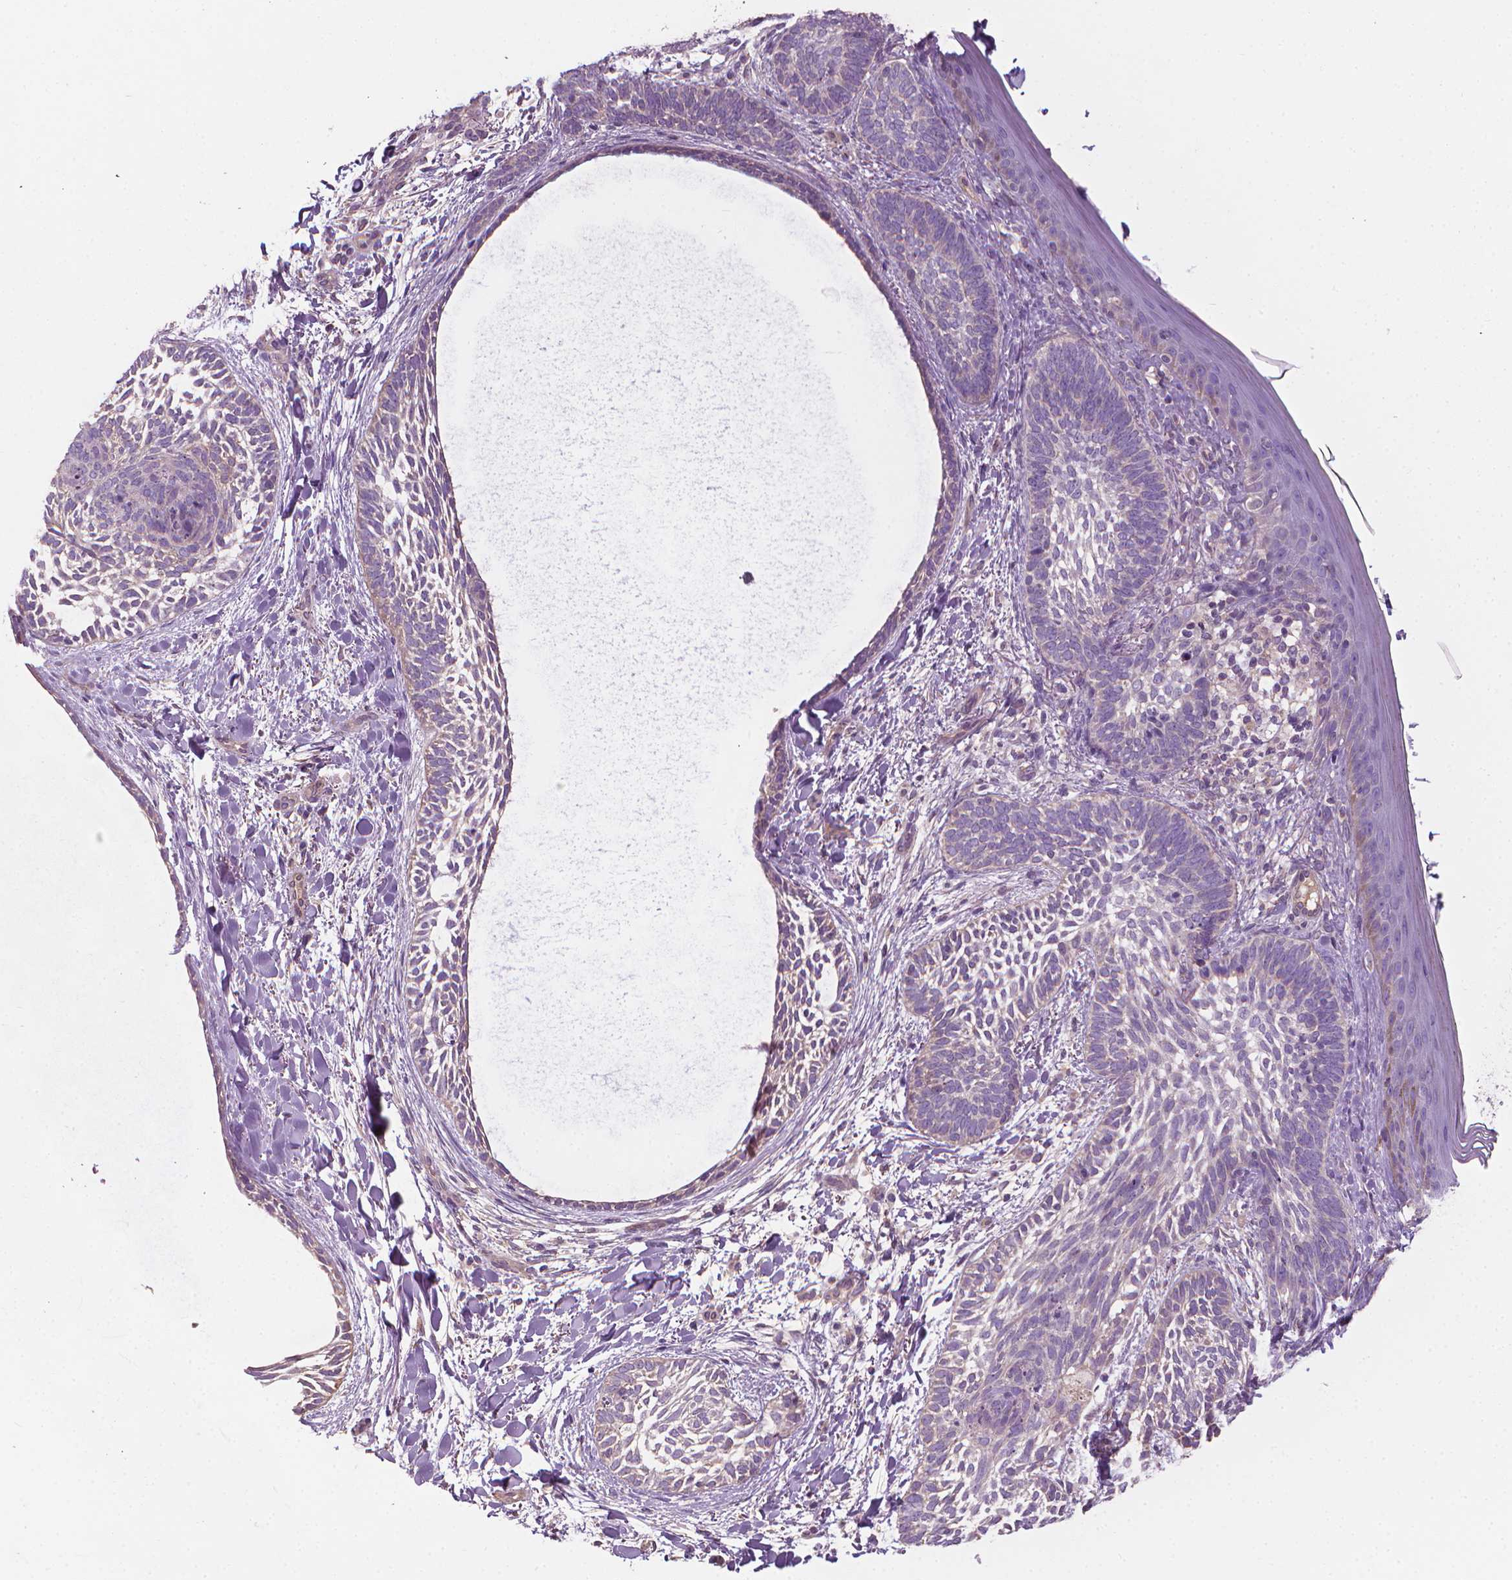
{"staining": {"intensity": "negative", "quantity": "none", "location": "none"}, "tissue": "skin cancer", "cell_type": "Tumor cells", "image_type": "cancer", "snomed": [{"axis": "morphology", "description": "Normal tissue, NOS"}, {"axis": "morphology", "description": "Basal cell carcinoma"}, {"axis": "topography", "description": "Skin"}], "caption": "Skin cancer was stained to show a protein in brown. There is no significant staining in tumor cells.", "gene": "RIIAD1", "patient": {"sex": "male", "age": 46}}